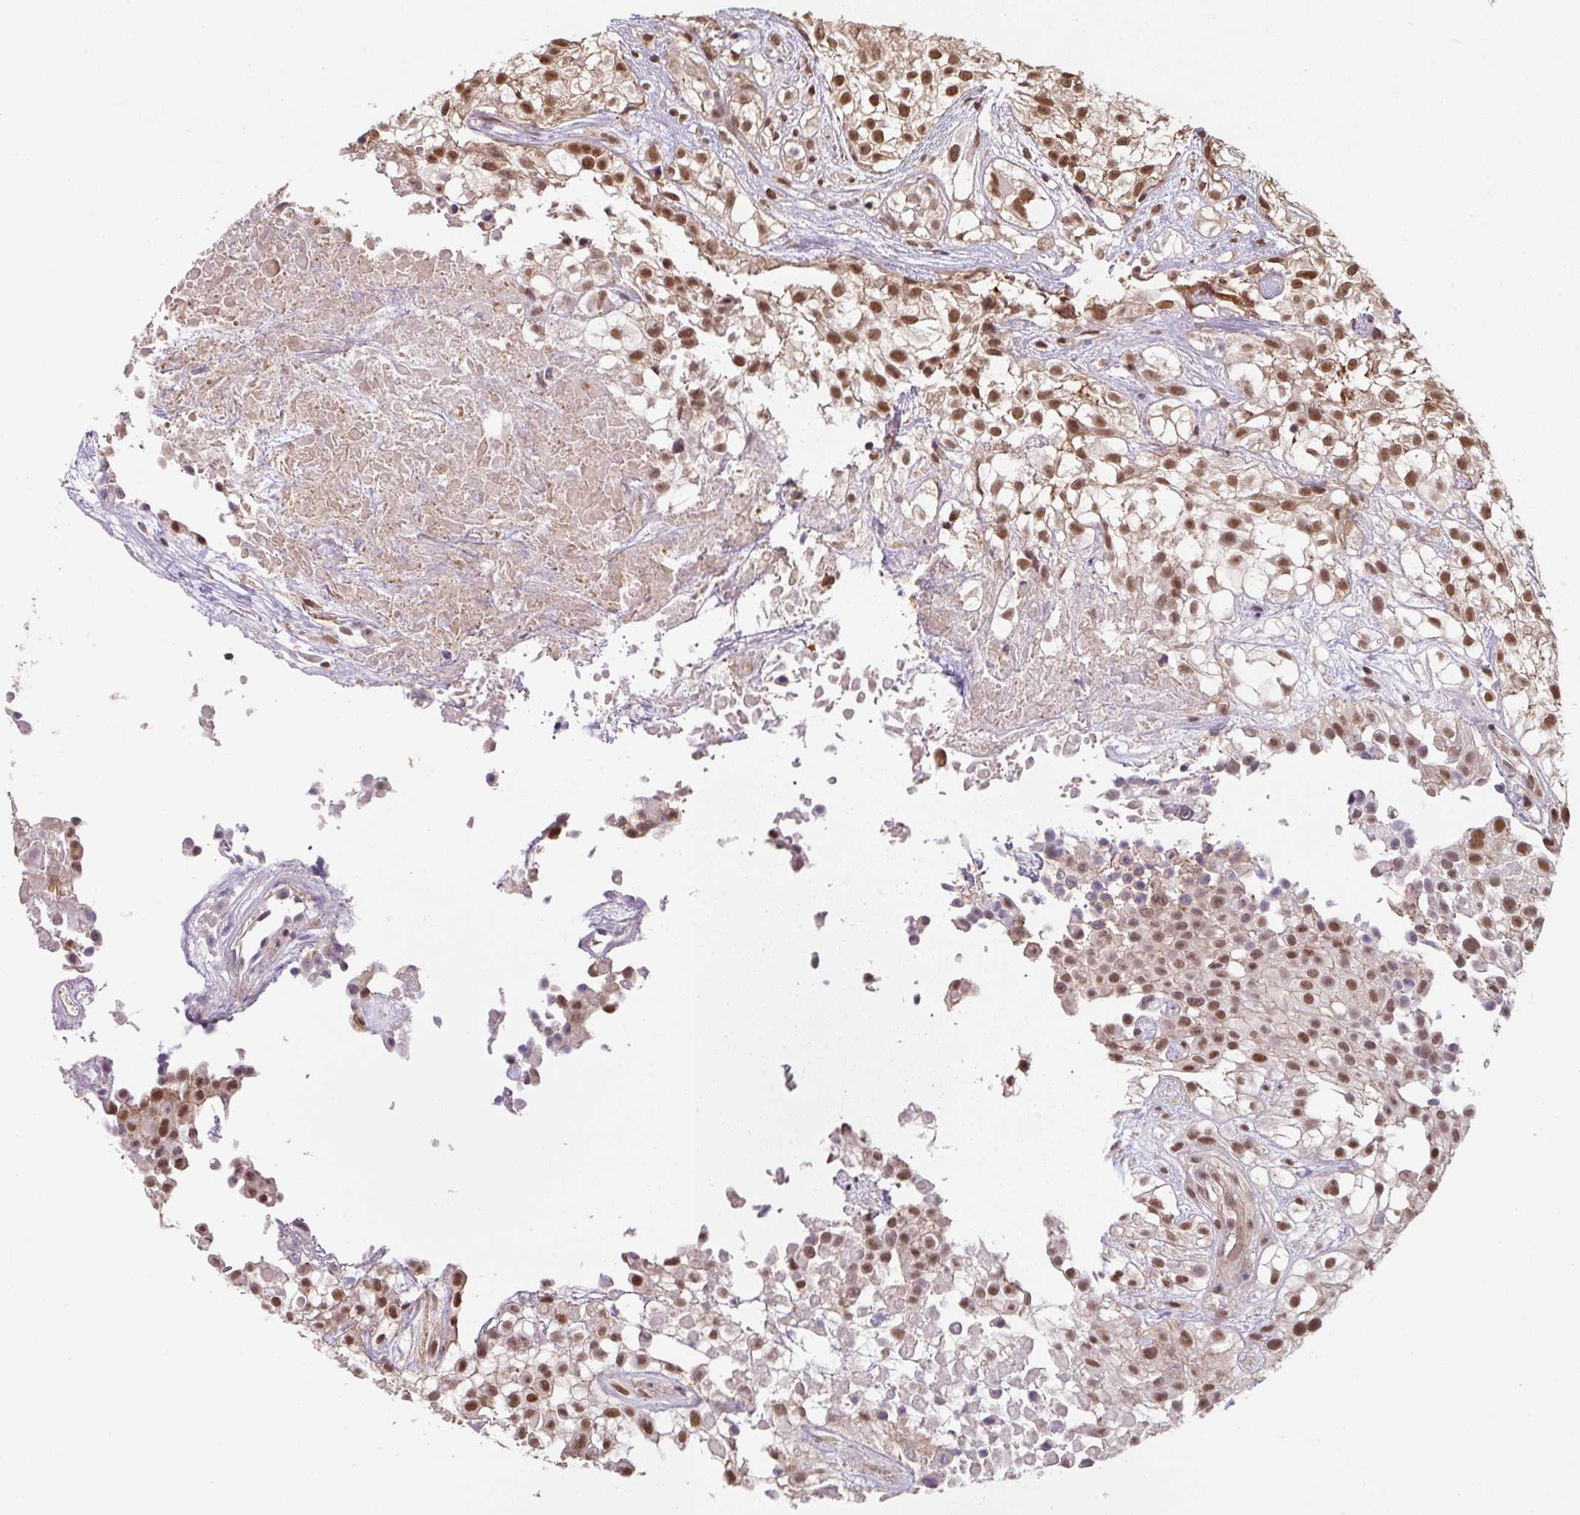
{"staining": {"intensity": "moderate", "quantity": ">75%", "location": "nuclear"}, "tissue": "urothelial cancer", "cell_type": "Tumor cells", "image_type": "cancer", "snomed": [{"axis": "morphology", "description": "Urothelial carcinoma, High grade"}, {"axis": "topography", "description": "Urinary bladder"}], "caption": "Immunohistochemistry image of neoplastic tissue: human urothelial carcinoma (high-grade) stained using immunohistochemistry displays medium levels of moderate protein expression localized specifically in the nuclear of tumor cells, appearing as a nuclear brown color.", "gene": "ST13", "patient": {"sex": "male", "age": 56}}